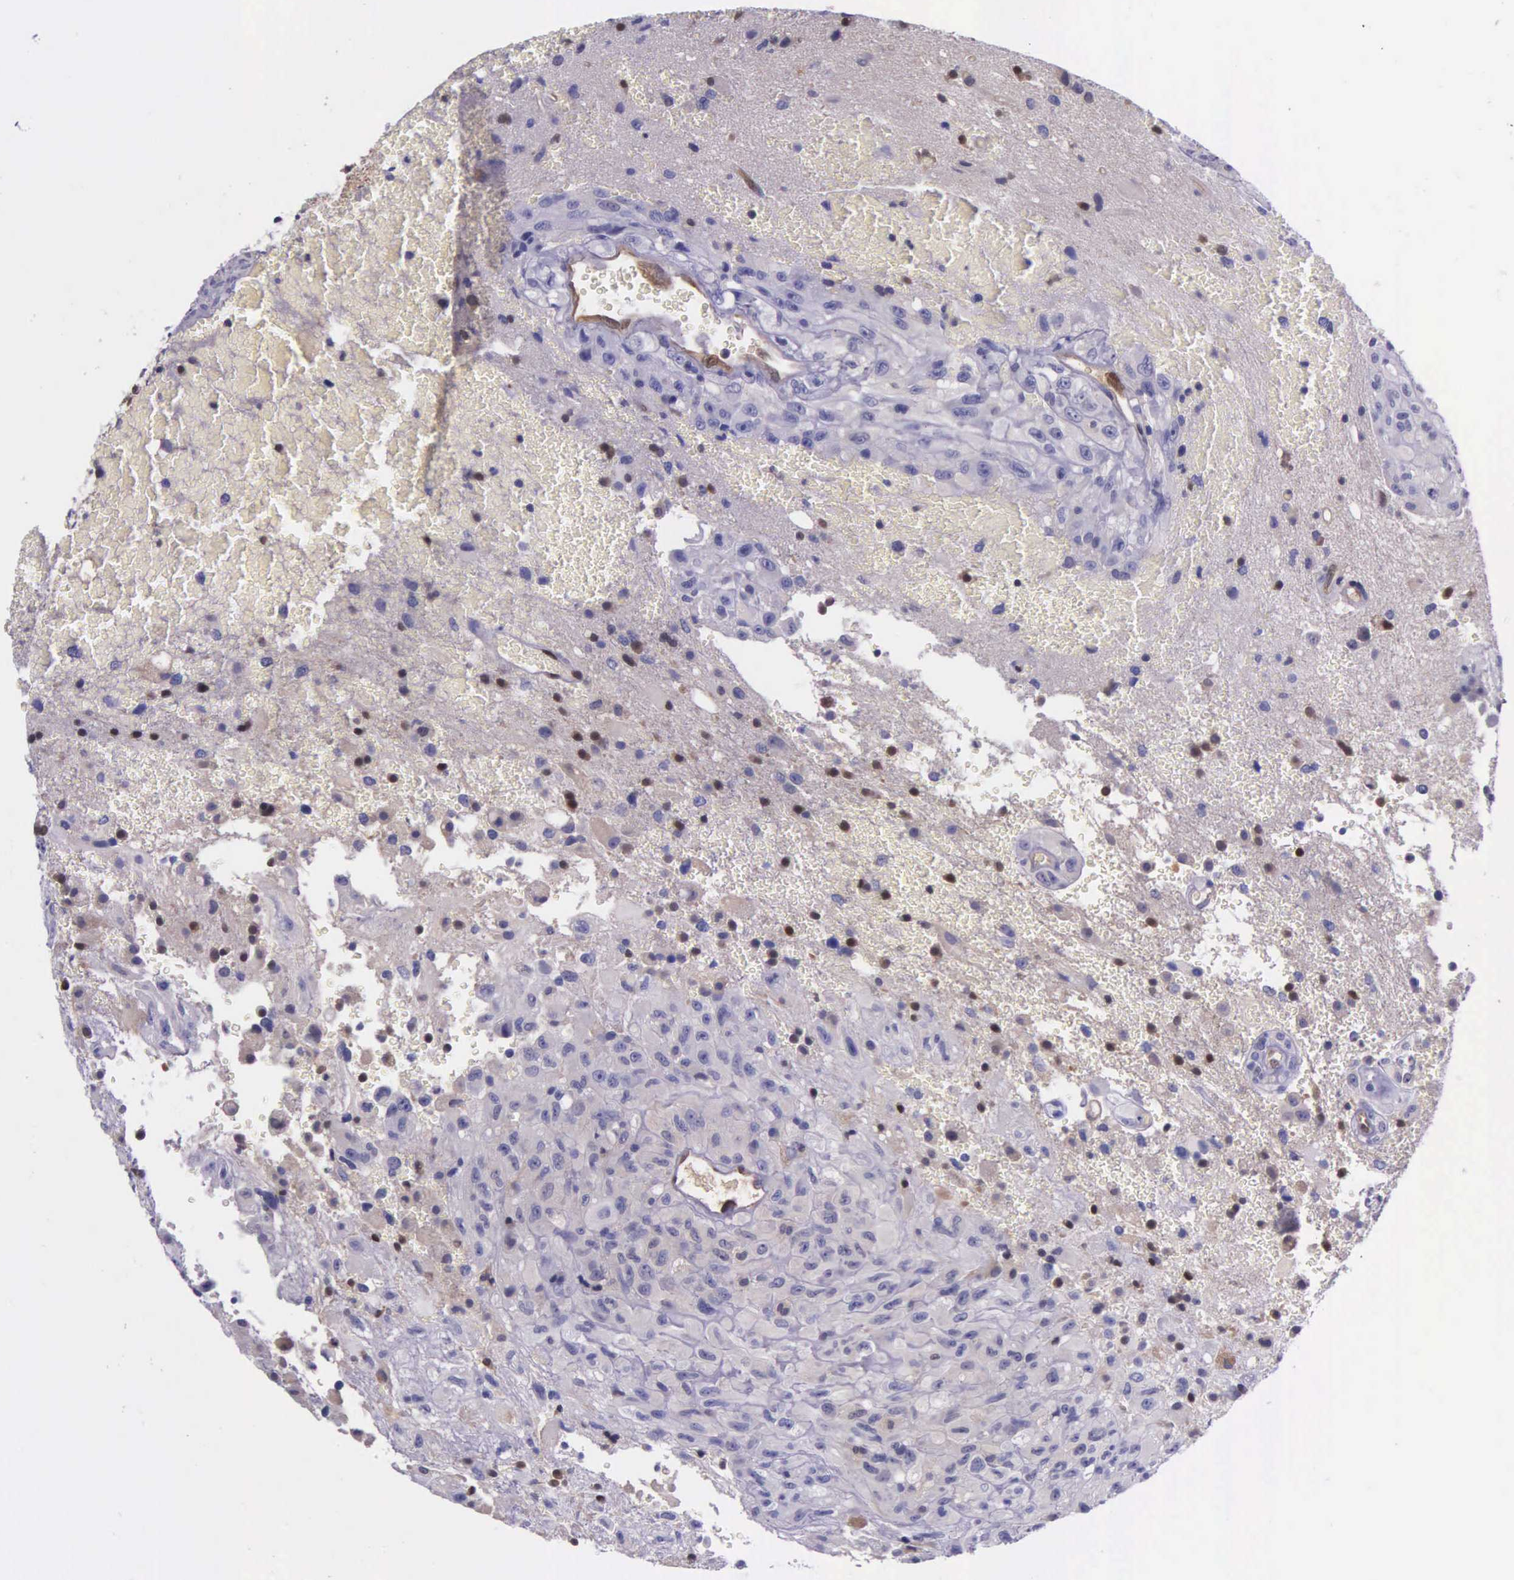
{"staining": {"intensity": "negative", "quantity": "none", "location": "none"}, "tissue": "glioma", "cell_type": "Tumor cells", "image_type": "cancer", "snomed": [{"axis": "morphology", "description": "Glioma, malignant, High grade"}, {"axis": "topography", "description": "Brain"}], "caption": "An immunohistochemistry histopathology image of malignant glioma (high-grade) is shown. There is no staining in tumor cells of malignant glioma (high-grade).", "gene": "GMPR2", "patient": {"sex": "male", "age": 48}}